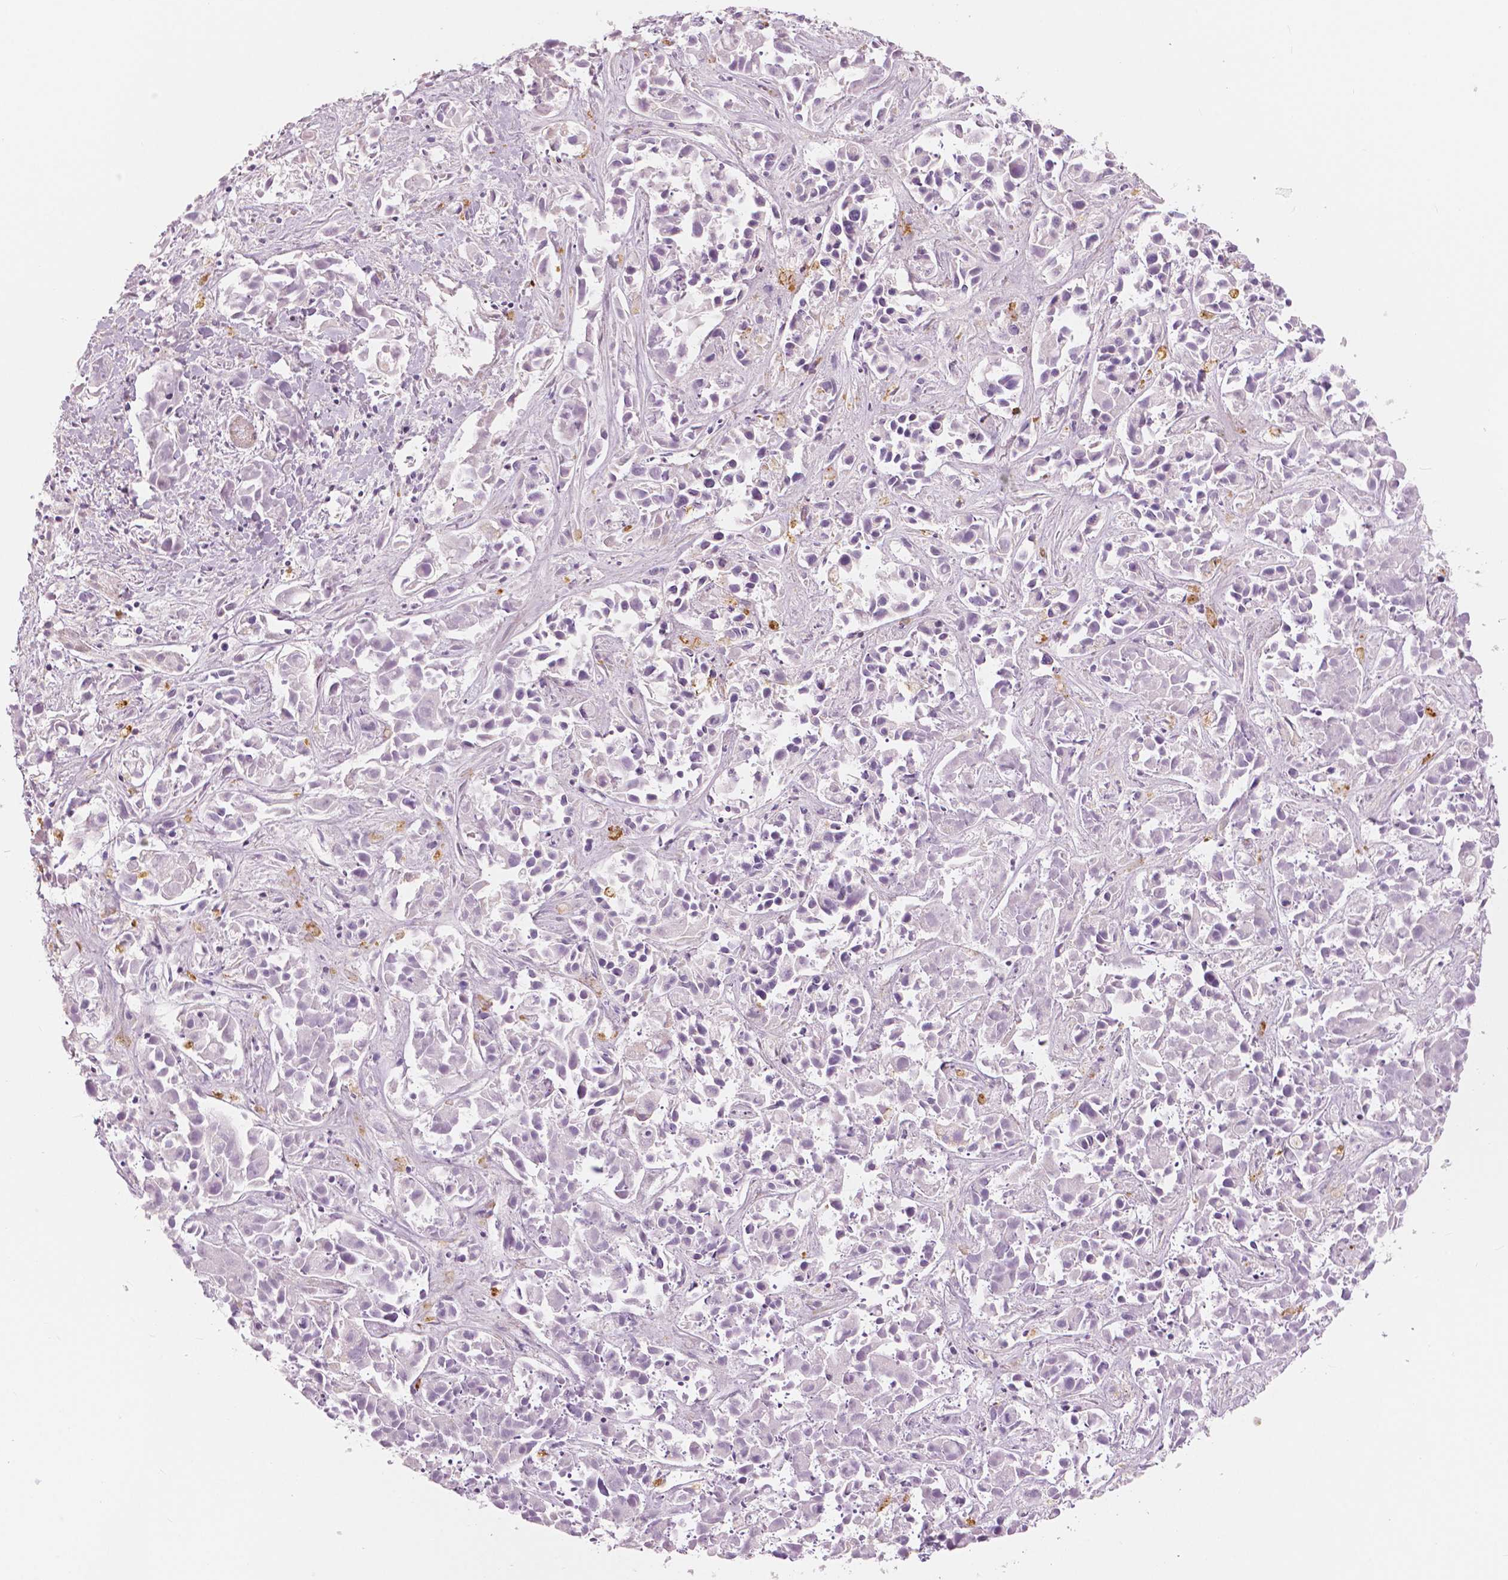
{"staining": {"intensity": "negative", "quantity": "none", "location": "none"}, "tissue": "liver cancer", "cell_type": "Tumor cells", "image_type": "cancer", "snomed": [{"axis": "morphology", "description": "Cholangiocarcinoma"}, {"axis": "topography", "description": "Liver"}], "caption": "A photomicrograph of human liver cancer (cholangiocarcinoma) is negative for staining in tumor cells.", "gene": "CXCR2", "patient": {"sex": "female", "age": 81}}